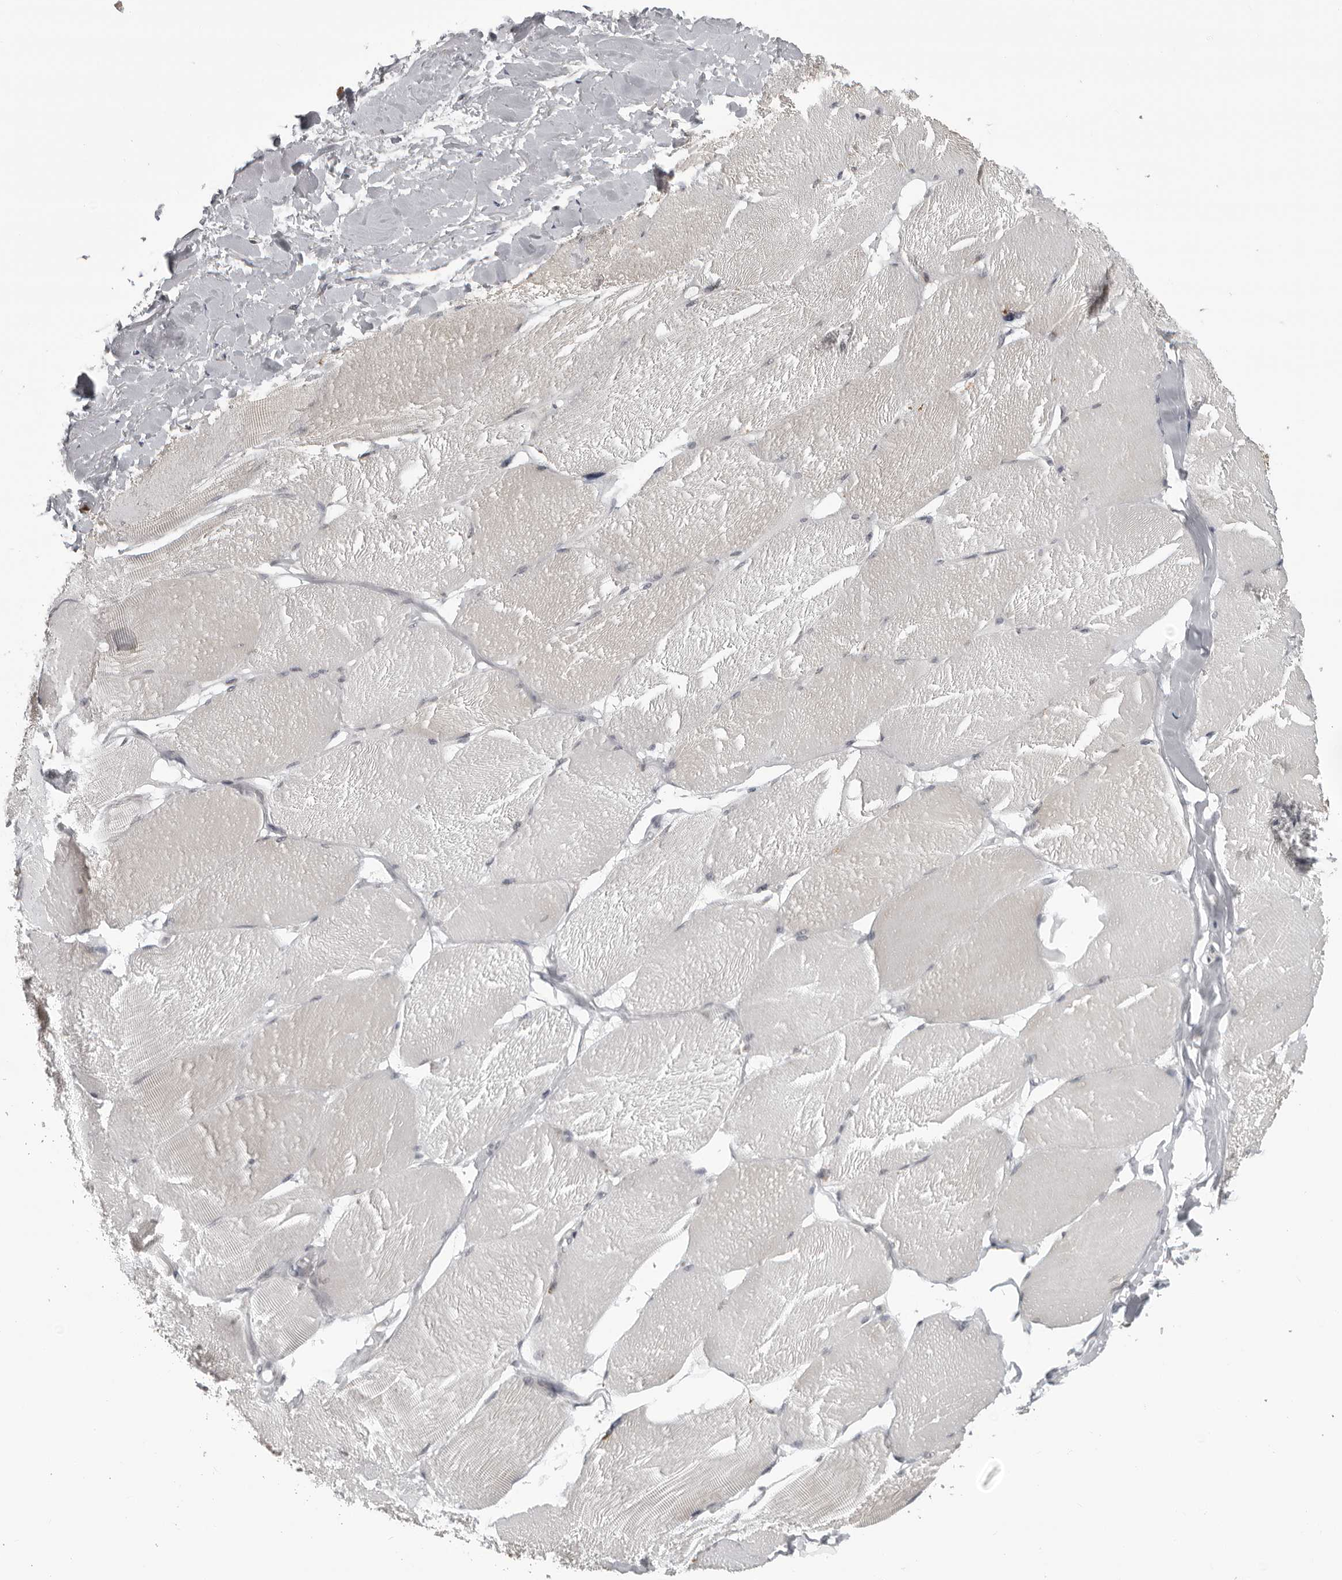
{"staining": {"intensity": "weak", "quantity": "25%-75%", "location": "cytoplasmic/membranous"}, "tissue": "skeletal muscle", "cell_type": "Myocytes", "image_type": "normal", "snomed": [{"axis": "morphology", "description": "Normal tissue, NOS"}, {"axis": "topography", "description": "Skin"}, {"axis": "topography", "description": "Skeletal muscle"}], "caption": "The photomicrograph demonstrates immunohistochemical staining of unremarkable skeletal muscle. There is weak cytoplasmic/membranous staining is seen in about 25%-75% of myocytes.", "gene": "RTCA", "patient": {"sex": "male", "age": 83}}